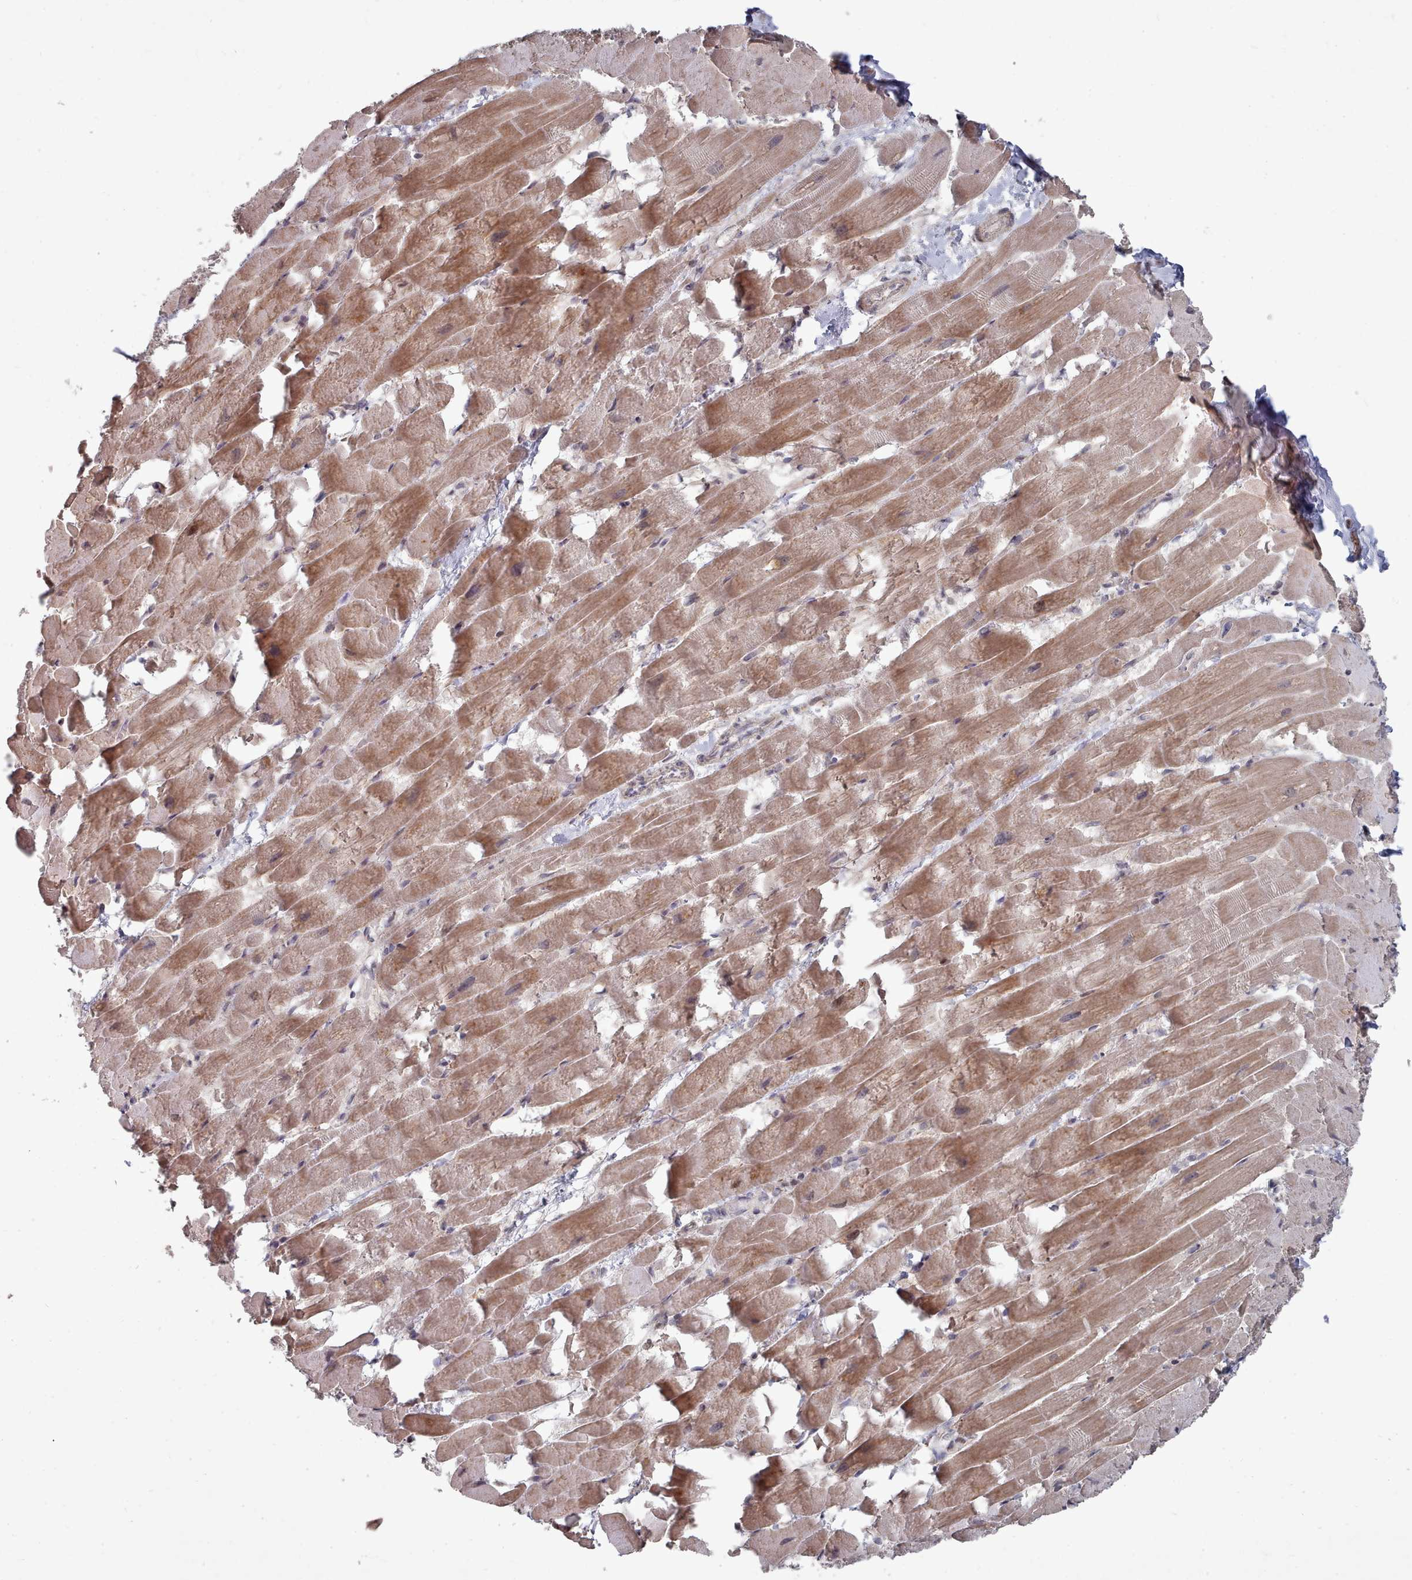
{"staining": {"intensity": "moderate", "quantity": ">75%", "location": "cytoplasmic/membranous"}, "tissue": "heart muscle", "cell_type": "Cardiomyocytes", "image_type": "normal", "snomed": [{"axis": "morphology", "description": "Normal tissue, NOS"}, {"axis": "topography", "description": "Heart"}], "caption": "Protein expression analysis of normal human heart muscle reveals moderate cytoplasmic/membranous positivity in about >75% of cardiomyocytes. (Brightfield microscopy of DAB IHC at high magnification).", "gene": "CPSF4", "patient": {"sex": "male", "age": 37}}